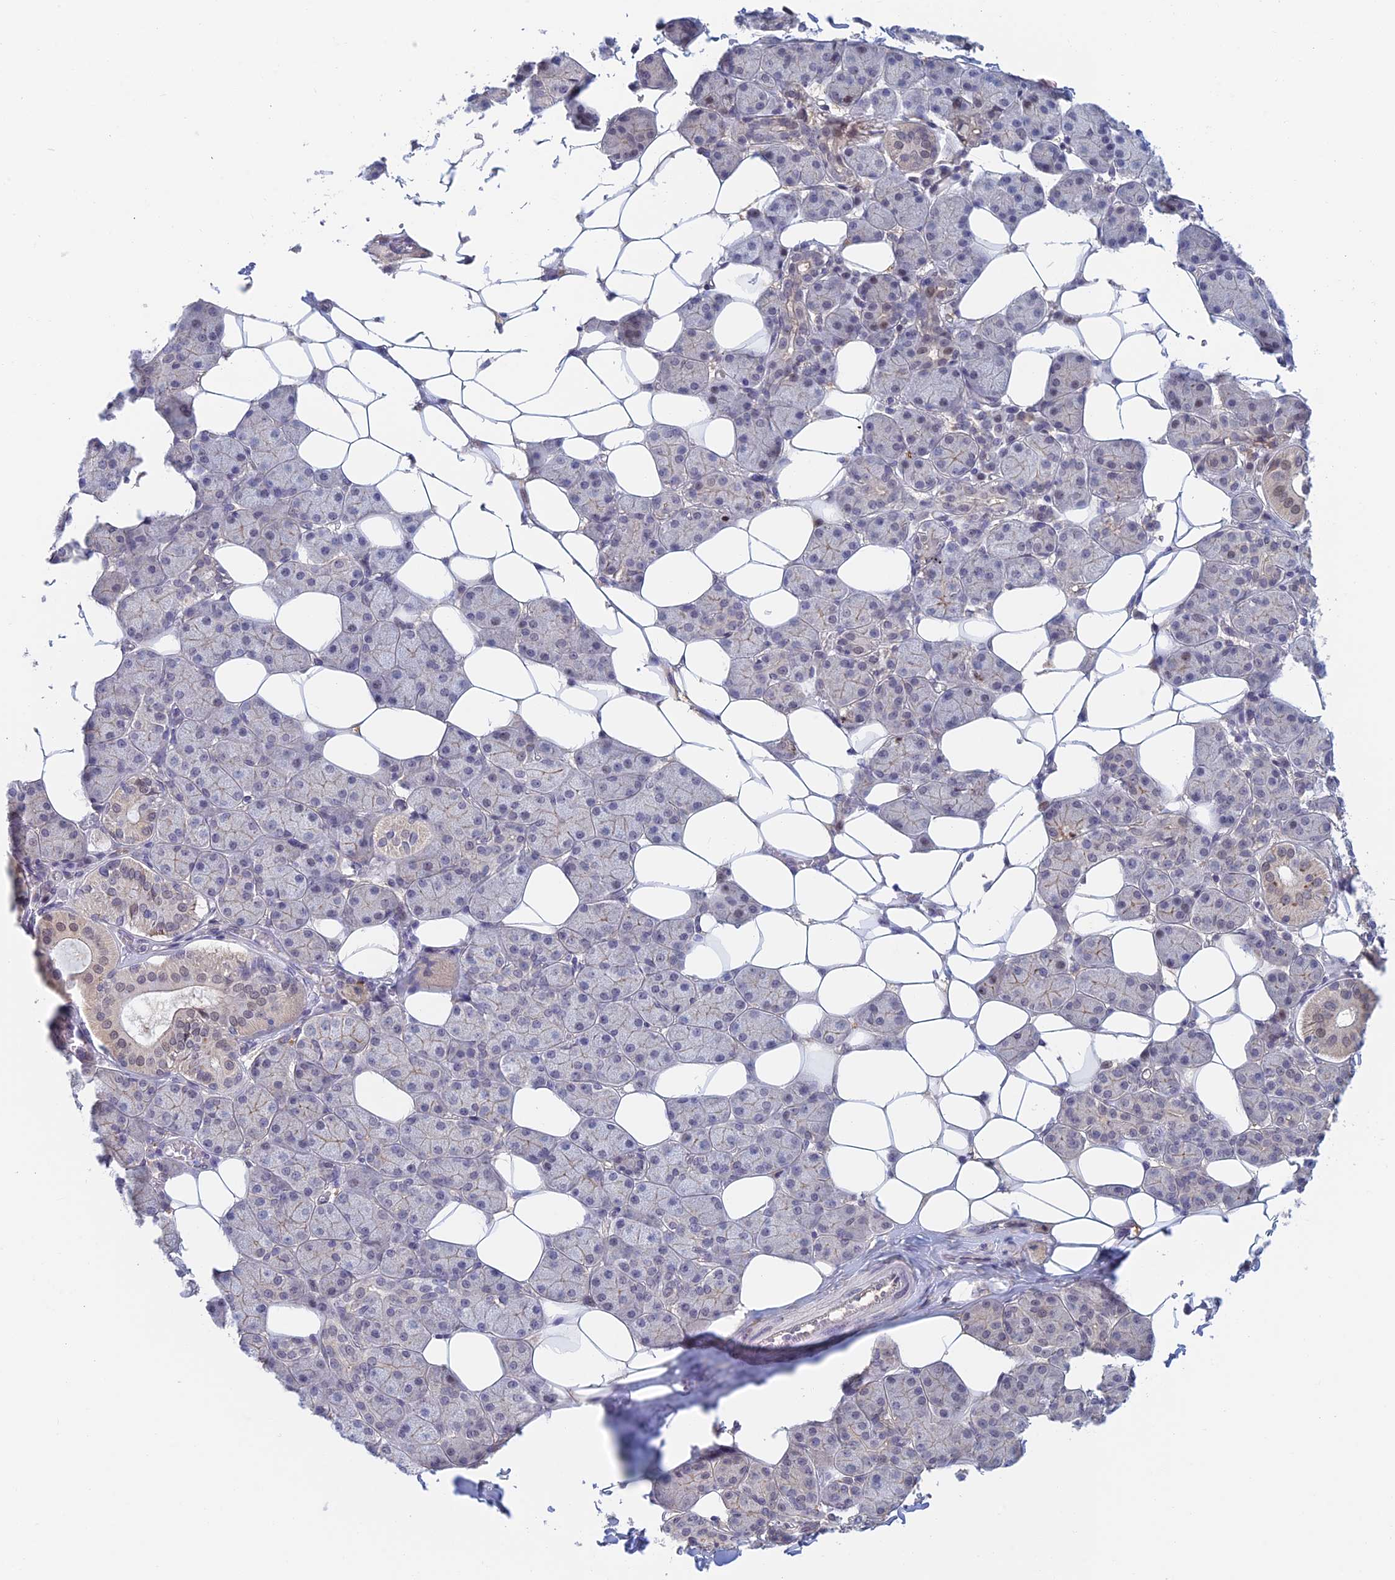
{"staining": {"intensity": "weak", "quantity": "<25%", "location": "cytoplasmic/membranous,nuclear"}, "tissue": "salivary gland", "cell_type": "Glandular cells", "image_type": "normal", "snomed": [{"axis": "morphology", "description": "Normal tissue, NOS"}, {"axis": "topography", "description": "Salivary gland"}], "caption": "IHC image of benign salivary gland: human salivary gland stained with DAB demonstrates no significant protein positivity in glandular cells.", "gene": "ZUP1", "patient": {"sex": "female", "age": 33}}